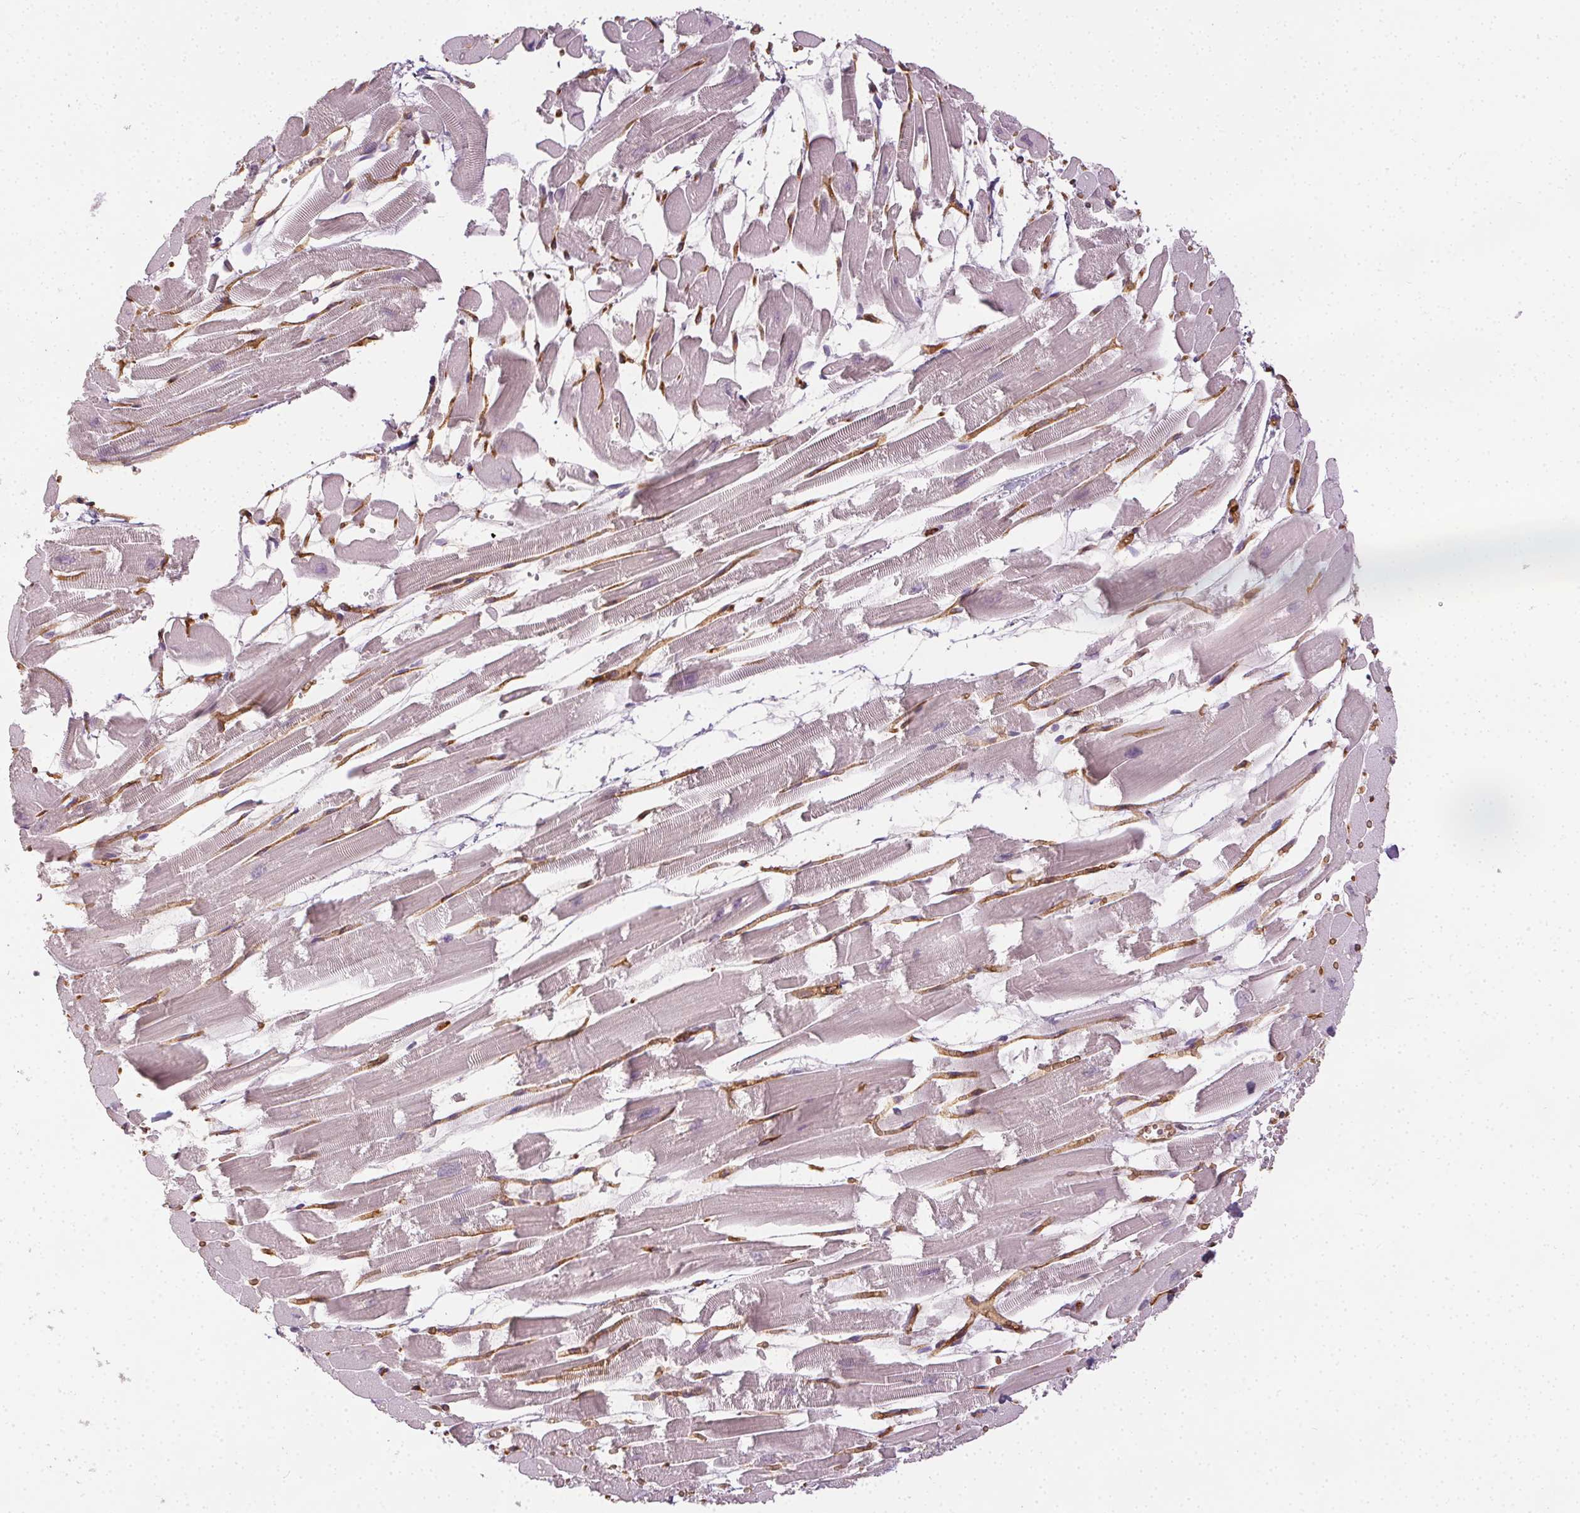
{"staining": {"intensity": "negative", "quantity": "none", "location": "none"}, "tissue": "heart muscle", "cell_type": "Cardiomyocytes", "image_type": "normal", "snomed": [{"axis": "morphology", "description": "Normal tissue, NOS"}, {"axis": "topography", "description": "Heart"}], "caption": "A photomicrograph of human heart muscle is negative for staining in cardiomyocytes. Brightfield microscopy of IHC stained with DAB (3,3'-diaminobenzidine) (brown) and hematoxylin (blue), captured at high magnification.", "gene": "PODXL", "patient": {"sex": "female", "age": 52}}